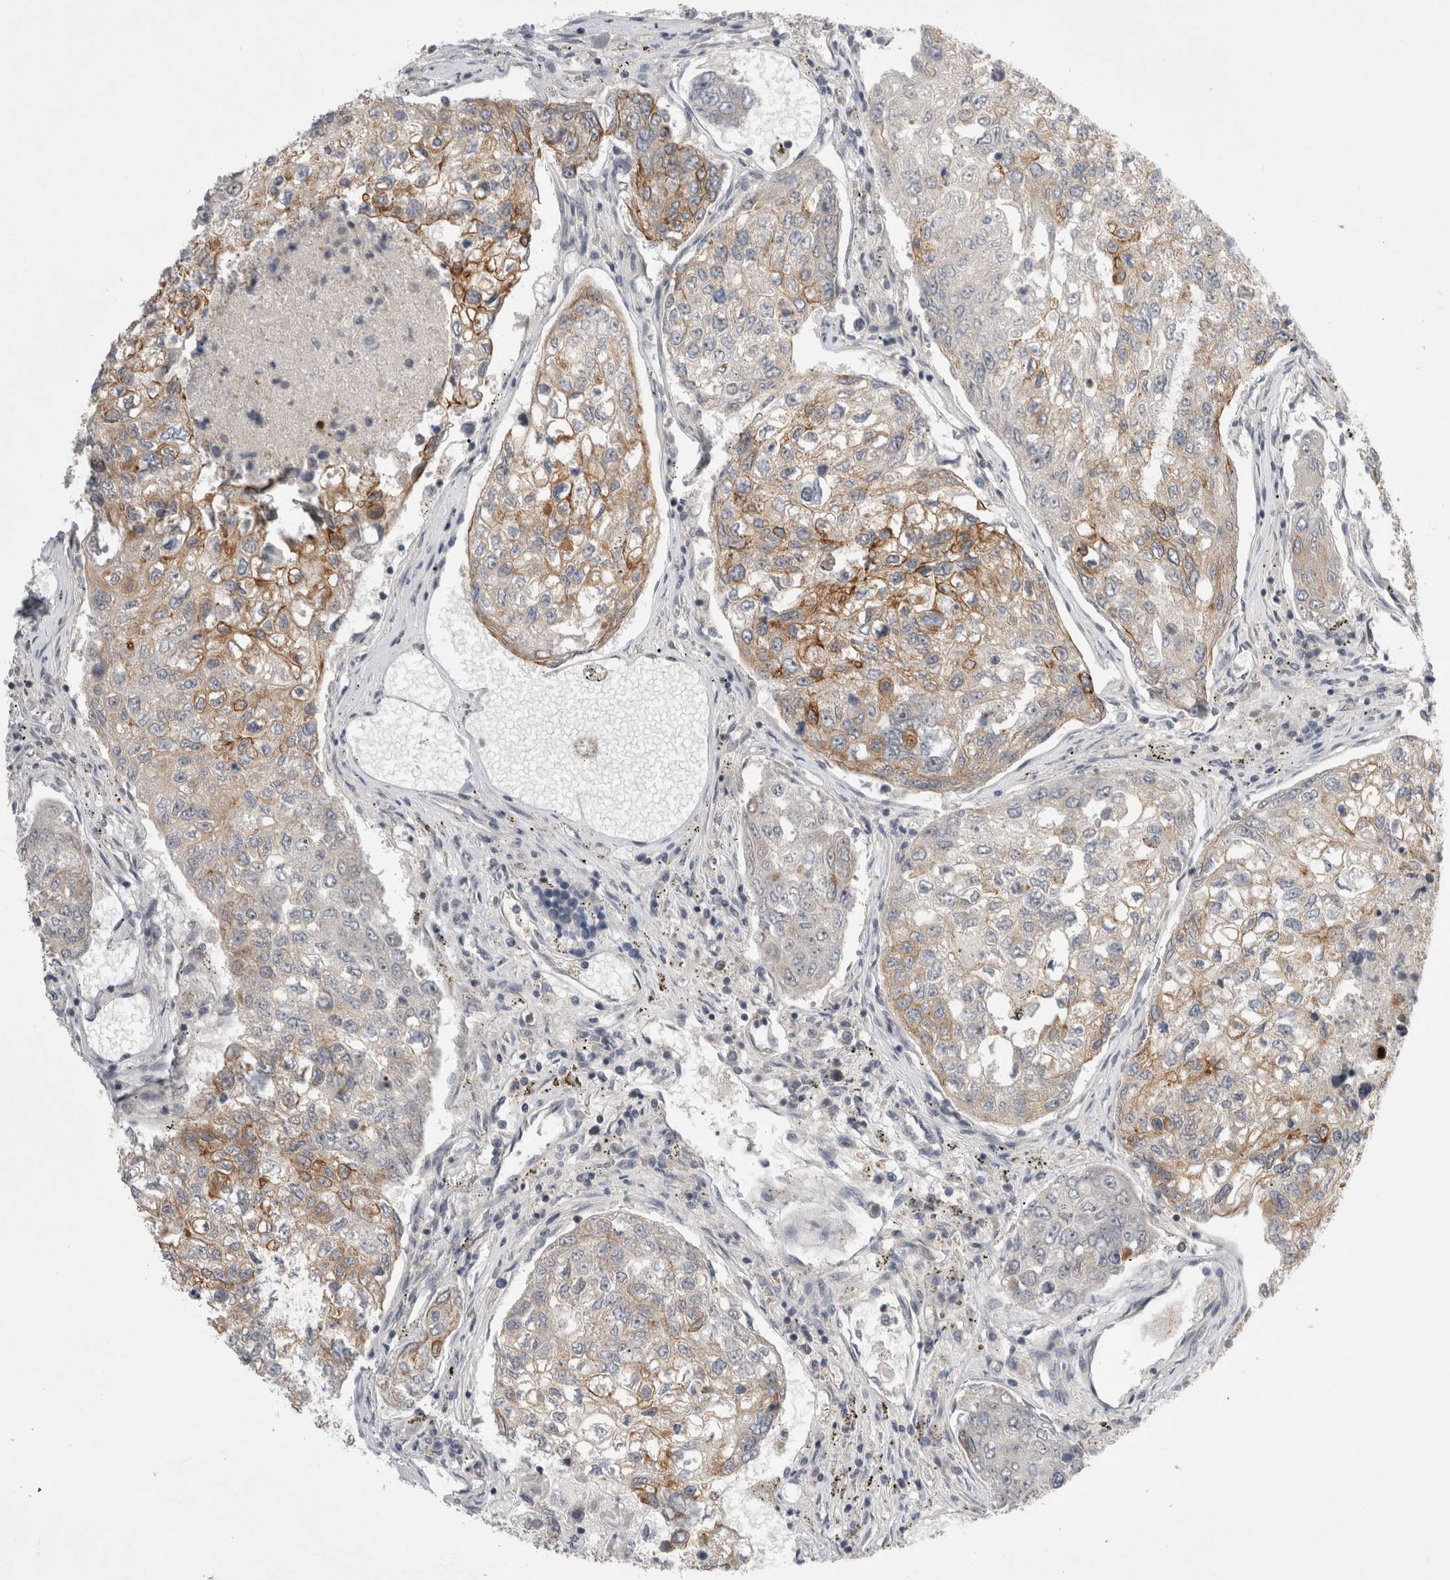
{"staining": {"intensity": "moderate", "quantity": "<25%", "location": "cytoplasmic/membranous"}, "tissue": "urothelial cancer", "cell_type": "Tumor cells", "image_type": "cancer", "snomed": [{"axis": "morphology", "description": "Urothelial carcinoma, High grade"}, {"axis": "topography", "description": "Lymph node"}, {"axis": "topography", "description": "Urinary bladder"}], "caption": "Immunohistochemistry image of neoplastic tissue: human urothelial carcinoma (high-grade) stained using immunohistochemistry exhibits low levels of moderate protein expression localized specifically in the cytoplasmic/membranous of tumor cells, appearing as a cytoplasmic/membranous brown color.", "gene": "ZNF341", "patient": {"sex": "male", "age": 51}}